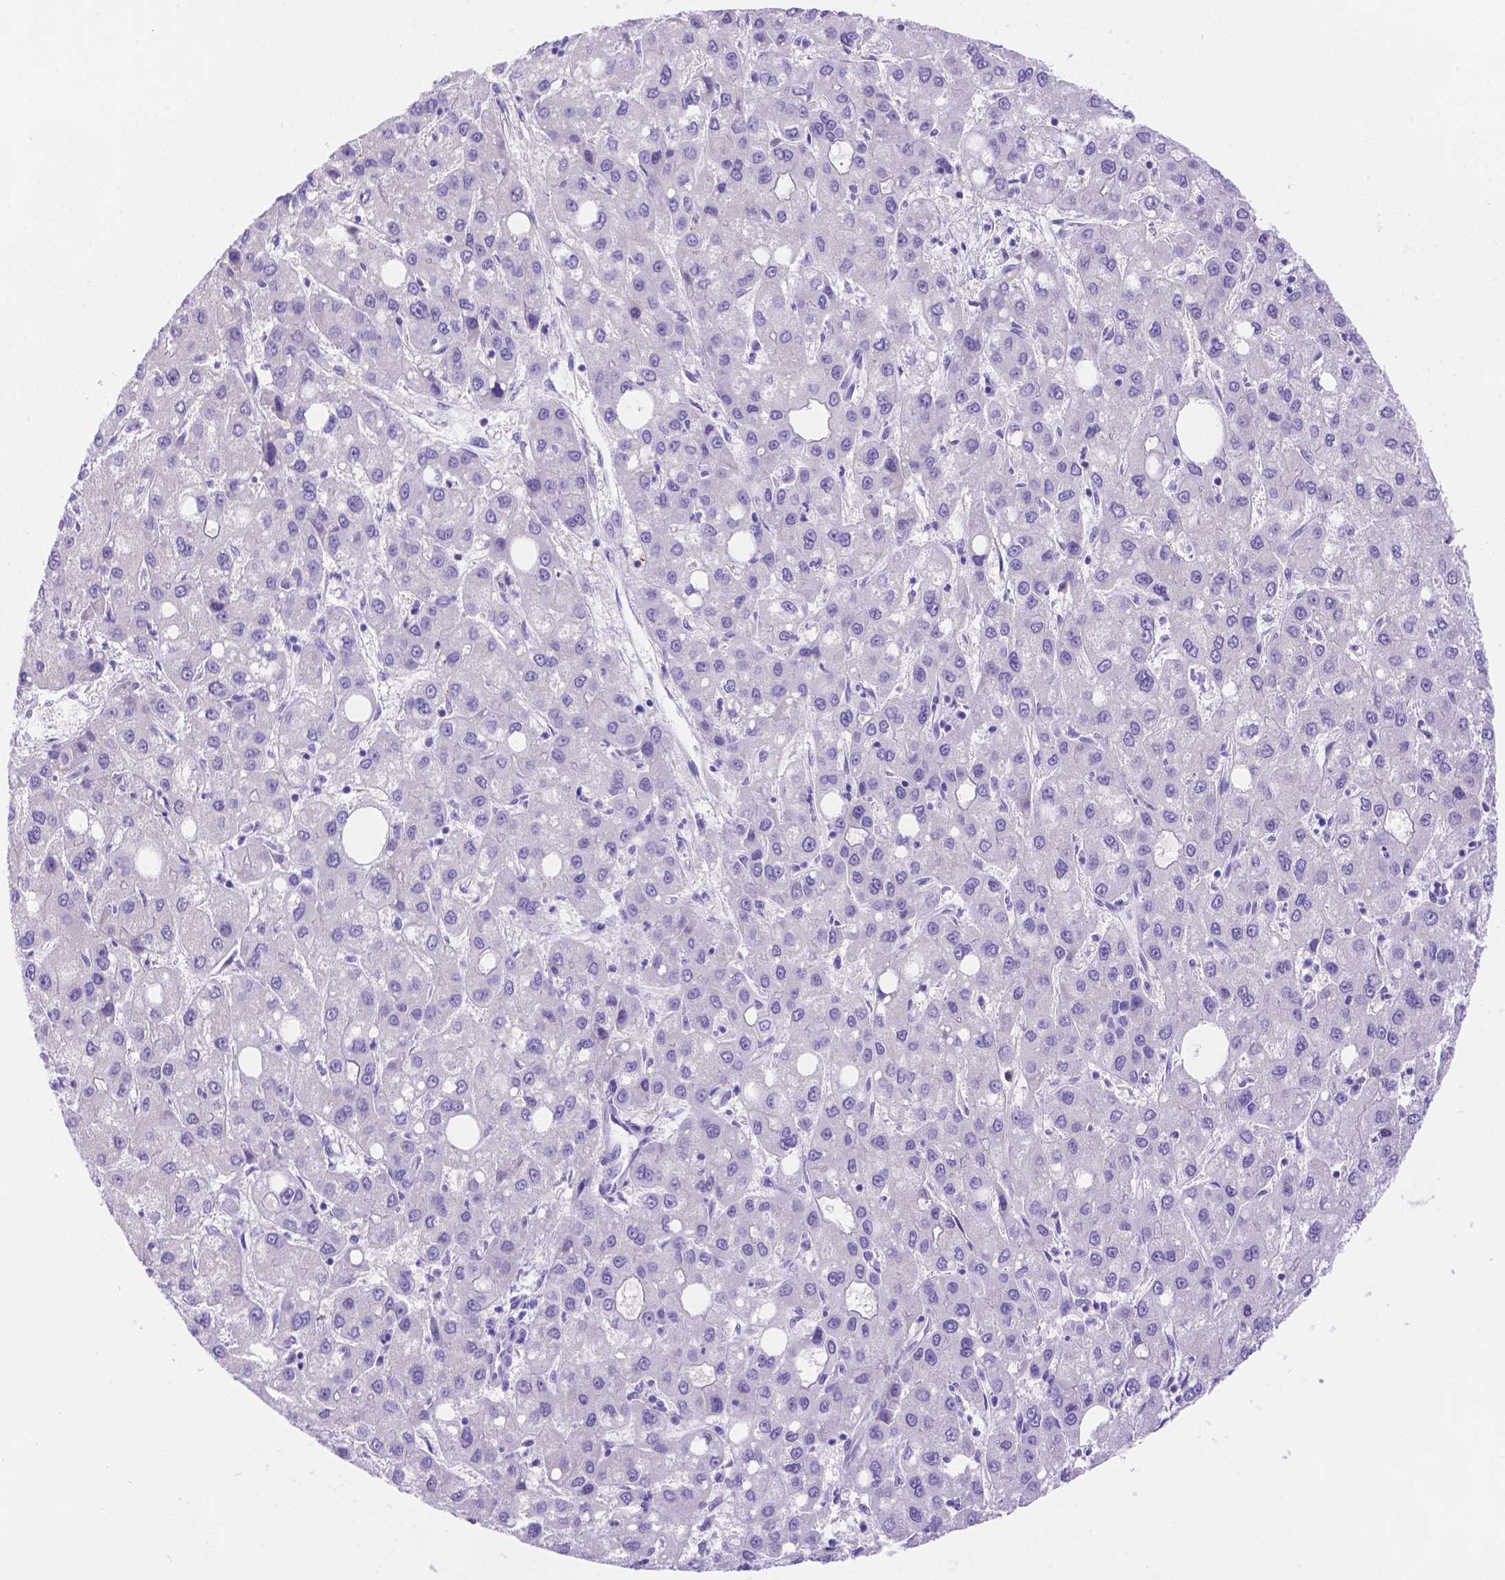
{"staining": {"intensity": "negative", "quantity": "none", "location": "none"}, "tissue": "liver cancer", "cell_type": "Tumor cells", "image_type": "cancer", "snomed": [{"axis": "morphology", "description": "Carcinoma, Hepatocellular, NOS"}, {"axis": "topography", "description": "Liver"}], "caption": "High magnification brightfield microscopy of liver cancer stained with DAB (3,3'-diaminobenzidine) (brown) and counterstained with hematoxylin (blue): tumor cells show no significant expression.", "gene": "MLN", "patient": {"sex": "male", "age": 73}}